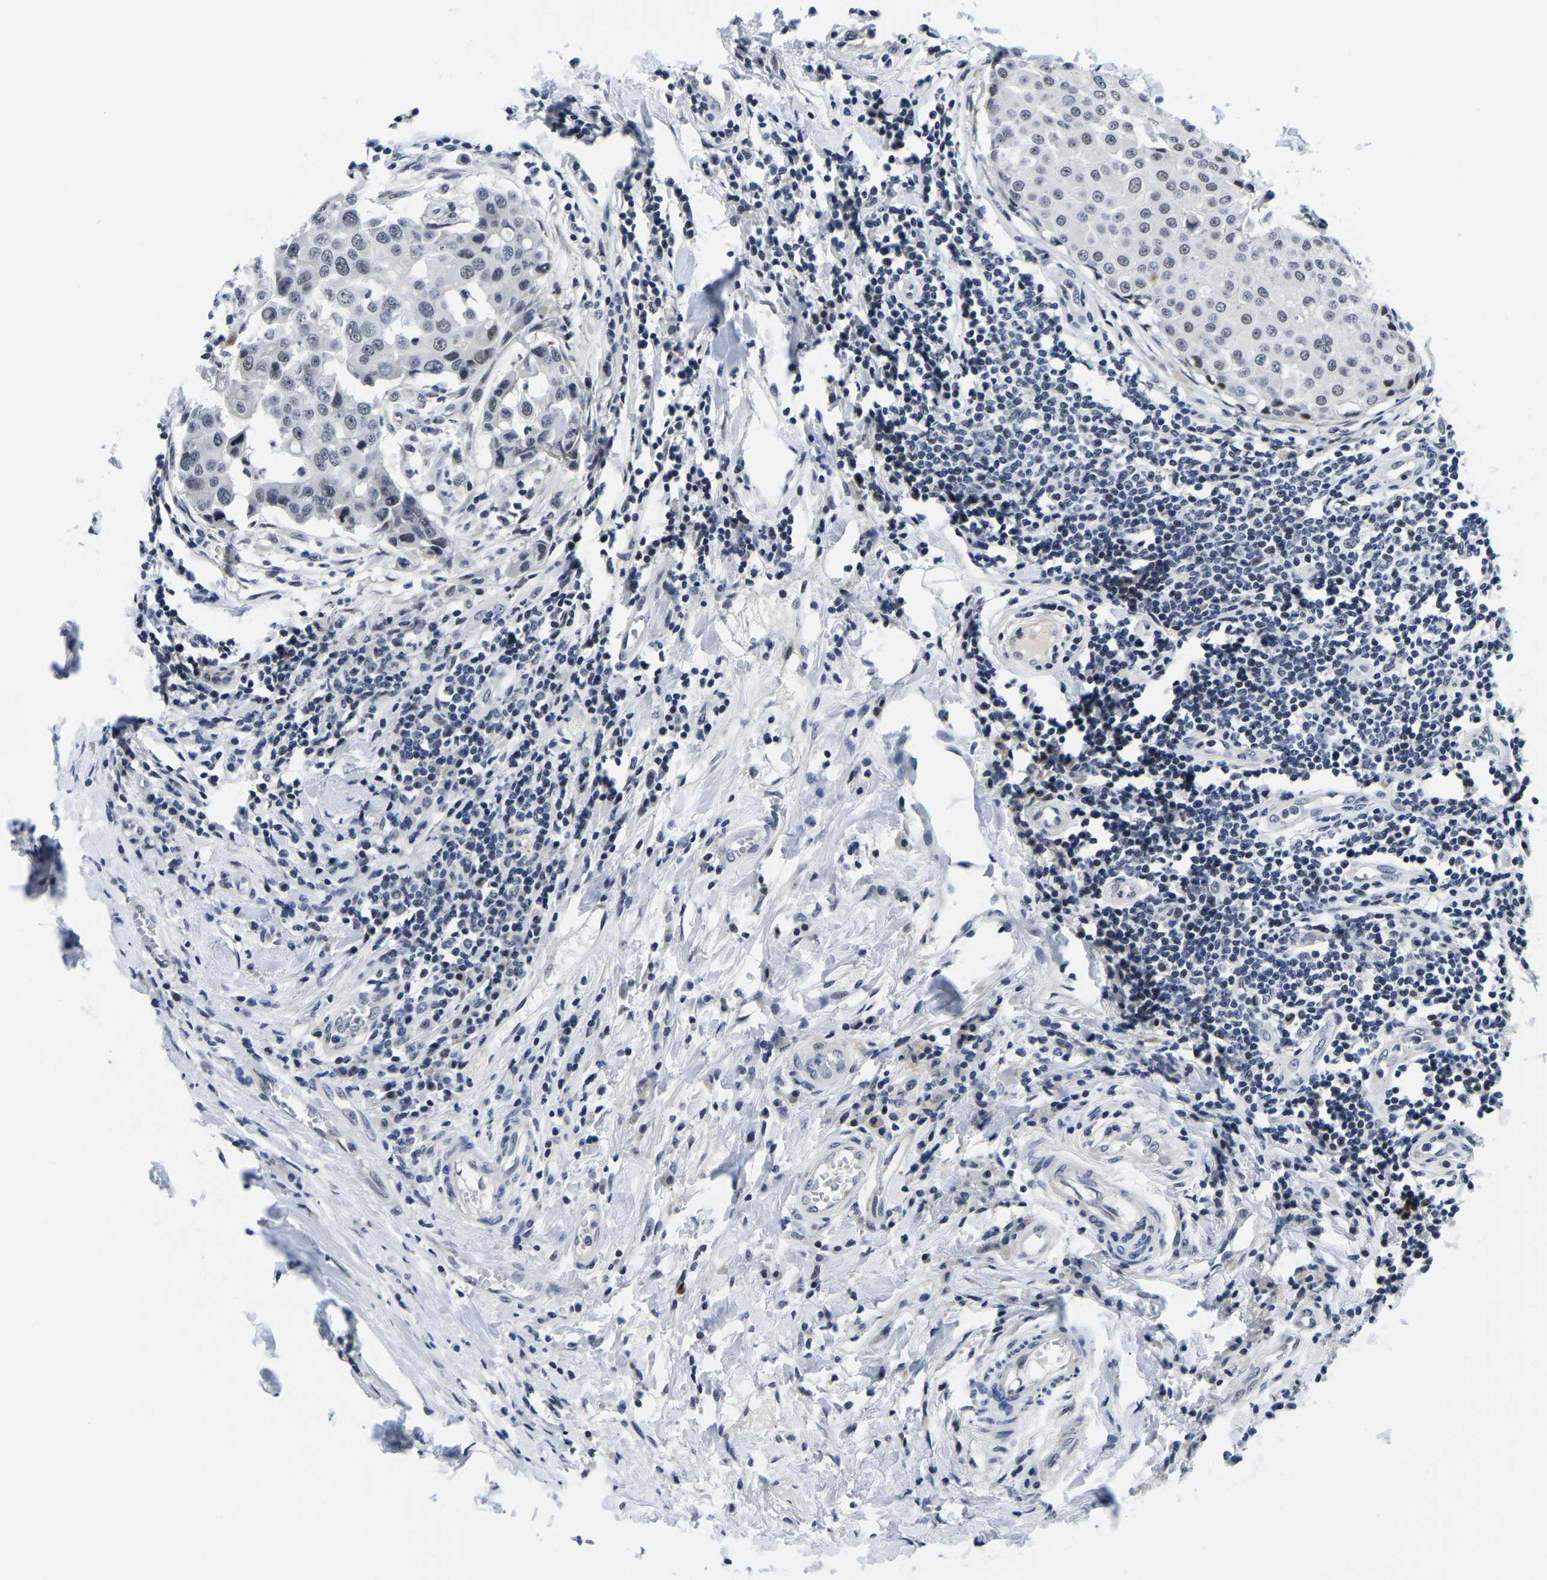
{"staining": {"intensity": "negative", "quantity": "none", "location": "none"}, "tissue": "breast cancer", "cell_type": "Tumor cells", "image_type": "cancer", "snomed": [{"axis": "morphology", "description": "Duct carcinoma"}, {"axis": "topography", "description": "Breast"}], "caption": "This micrograph is of breast cancer stained with IHC to label a protein in brown with the nuclei are counter-stained blue. There is no staining in tumor cells.", "gene": "POLDIP3", "patient": {"sex": "female", "age": 27}}